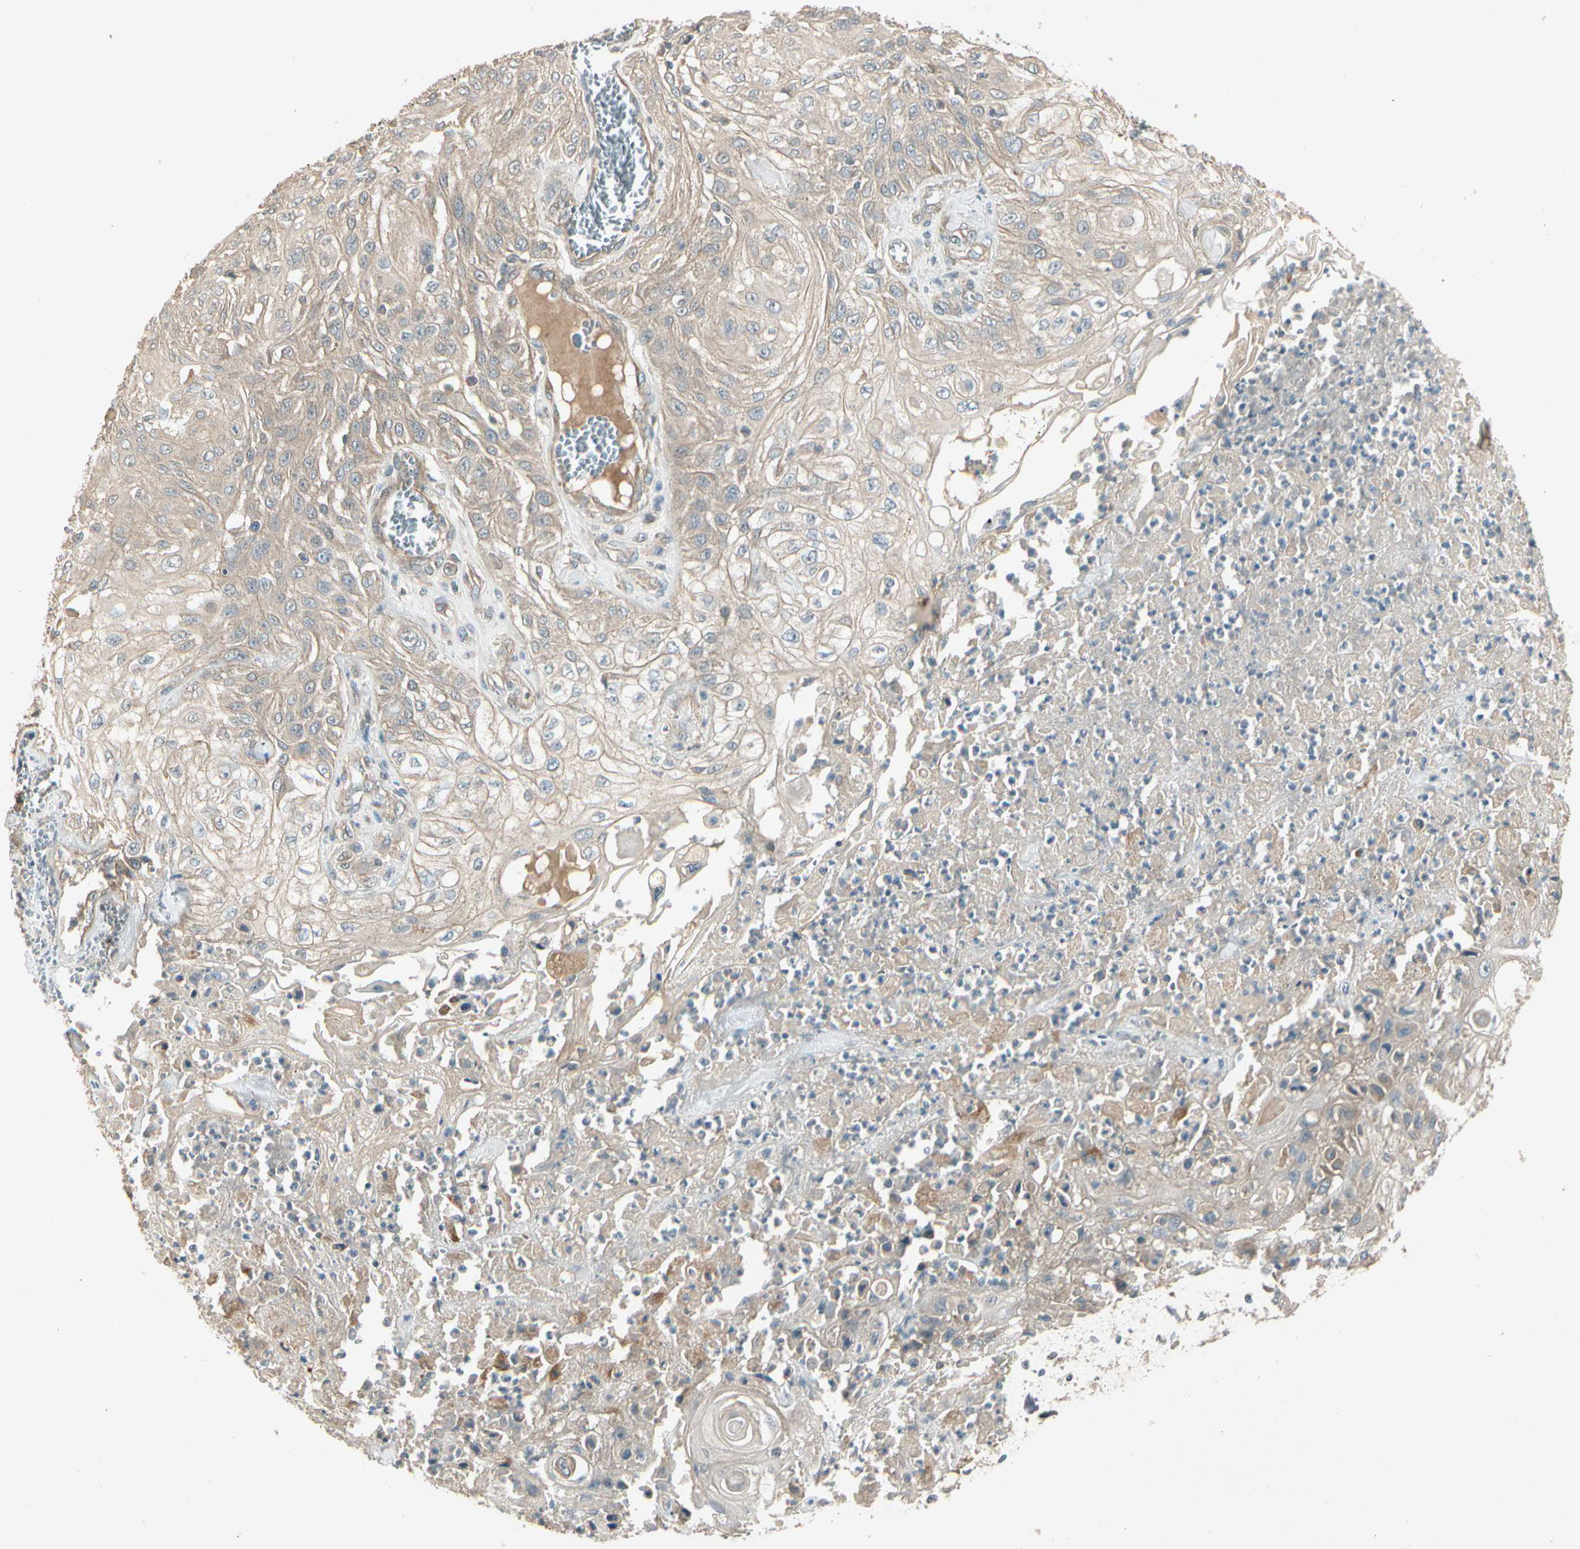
{"staining": {"intensity": "weak", "quantity": ">75%", "location": "cytoplasmic/membranous"}, "tissue": "skin cancer", "cell_type": "Tumor cells", "image_type": "cancer", "snomed": [{"axis": "morphology", "description": "Squamous cell carcinoma, NOS"}, {"axis": "morphology", "description": "Squamous cell carcinoma, metastatic, NOS"}, {"axis": "topography", "description": "Skin"}, {"axis": "topography", "description": "Lymph node"}], "caption": "A brown stain shows weak cytoplasmic/membranous expression of a protein in human skin squamous cell carcinoma tumor cells.", "gene": "ACVR1", "patient": {"sex": "male", "age": 75}}